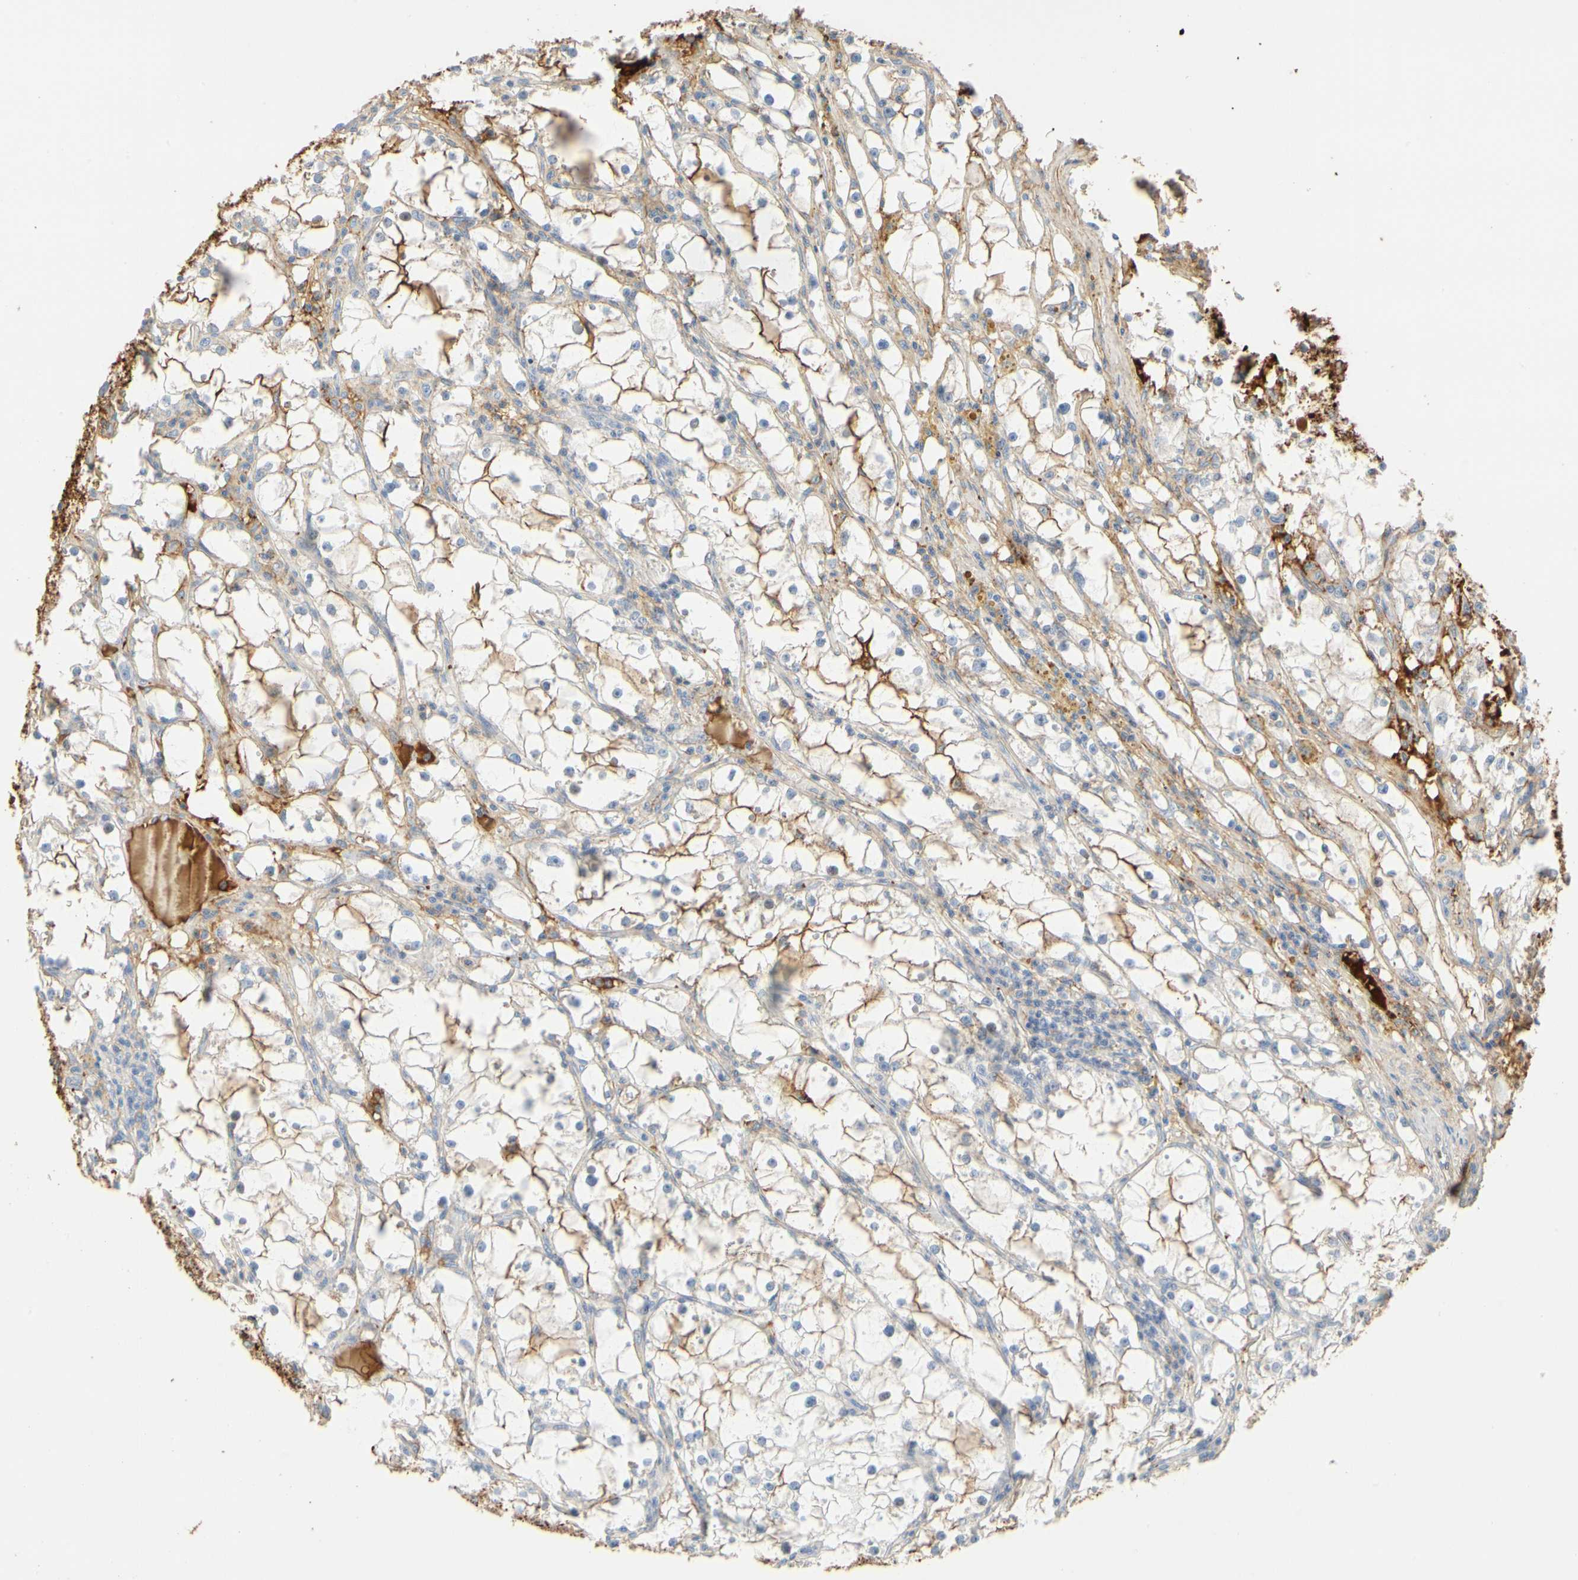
{"staining": {"intensity": "negative", "quantity": "none", "location": "none"}, "tissue": "renal cancer", "cell_type": "Tumor cells", "image_type": "cancer", "snomed": [{"axis": "morphology", "description": "Adenocarcinoma, NOS"}, {"axis": "topography", "description": "Kidney"}], "caption": "High power microscopy histopathology image of an immunohistochemistry (IHC) photomicrograph of renal adenocarcinoma, revealing no significant expression in tumor cells.", "gene": "FGB", "patient": {"sex": "male", "age": 56}}